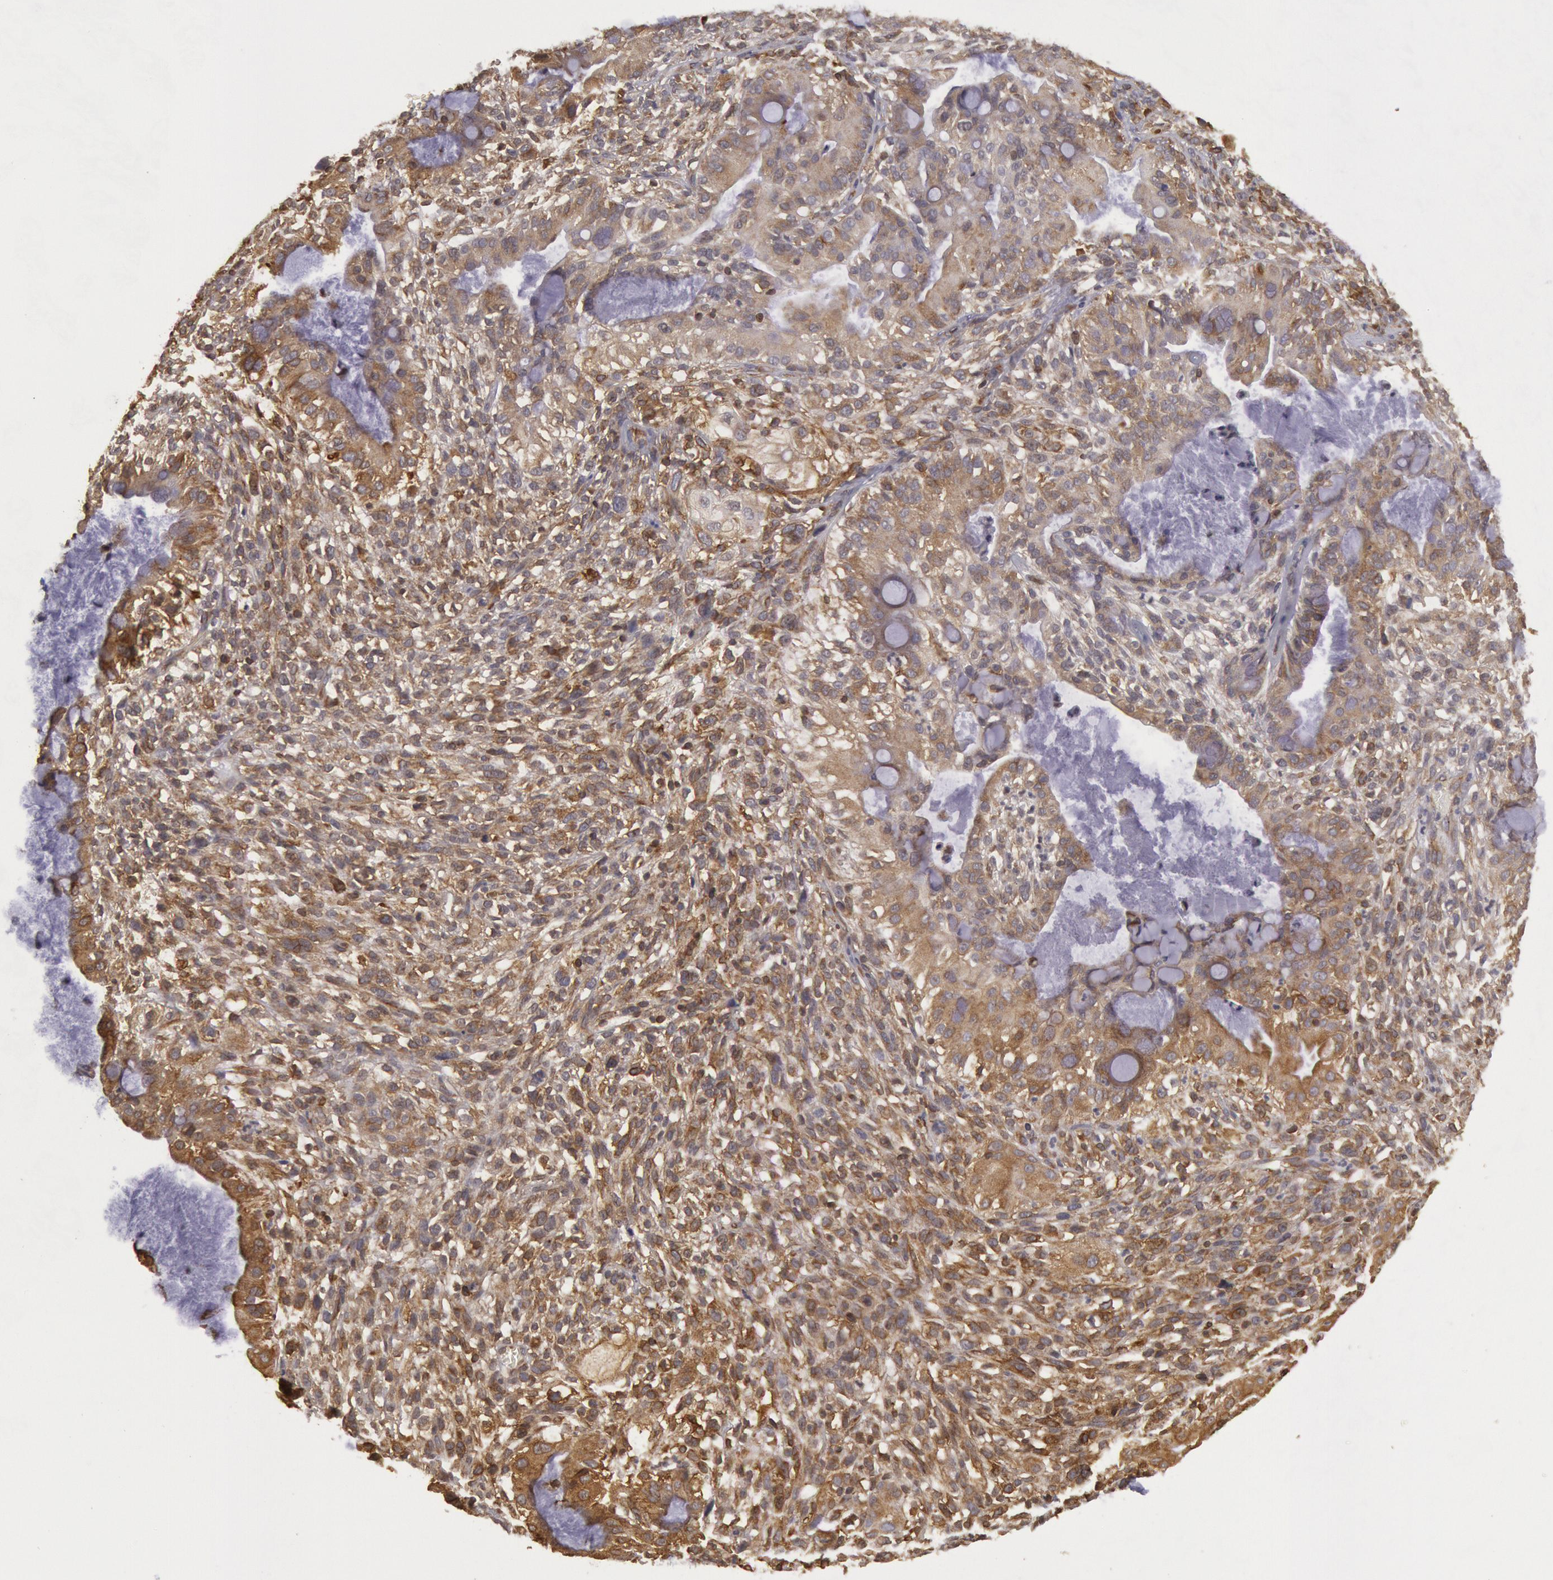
{"staining": {"intensity": "moderate", "quantity": ">75%", "location": "cytoplasmic/membranous"}, "tissue": "cervical cancer", "cell_type": "Tumor cells", "image_type": "cancer", "snomed": [{"axis": "morphology", "description": "Adenocarcinoma, NOS"}, {"axis": "topography", "description": "Cervix"}], "caption": "Cervical cancer (adenocarcinoma) tissue demonstrates moderate cytoplasmic/membranous positivity in about >75% of tumor cells, visualized by immunohistochemistry.", "gene": "TAP2", "patient": {"sex": "female", "age": 41}}